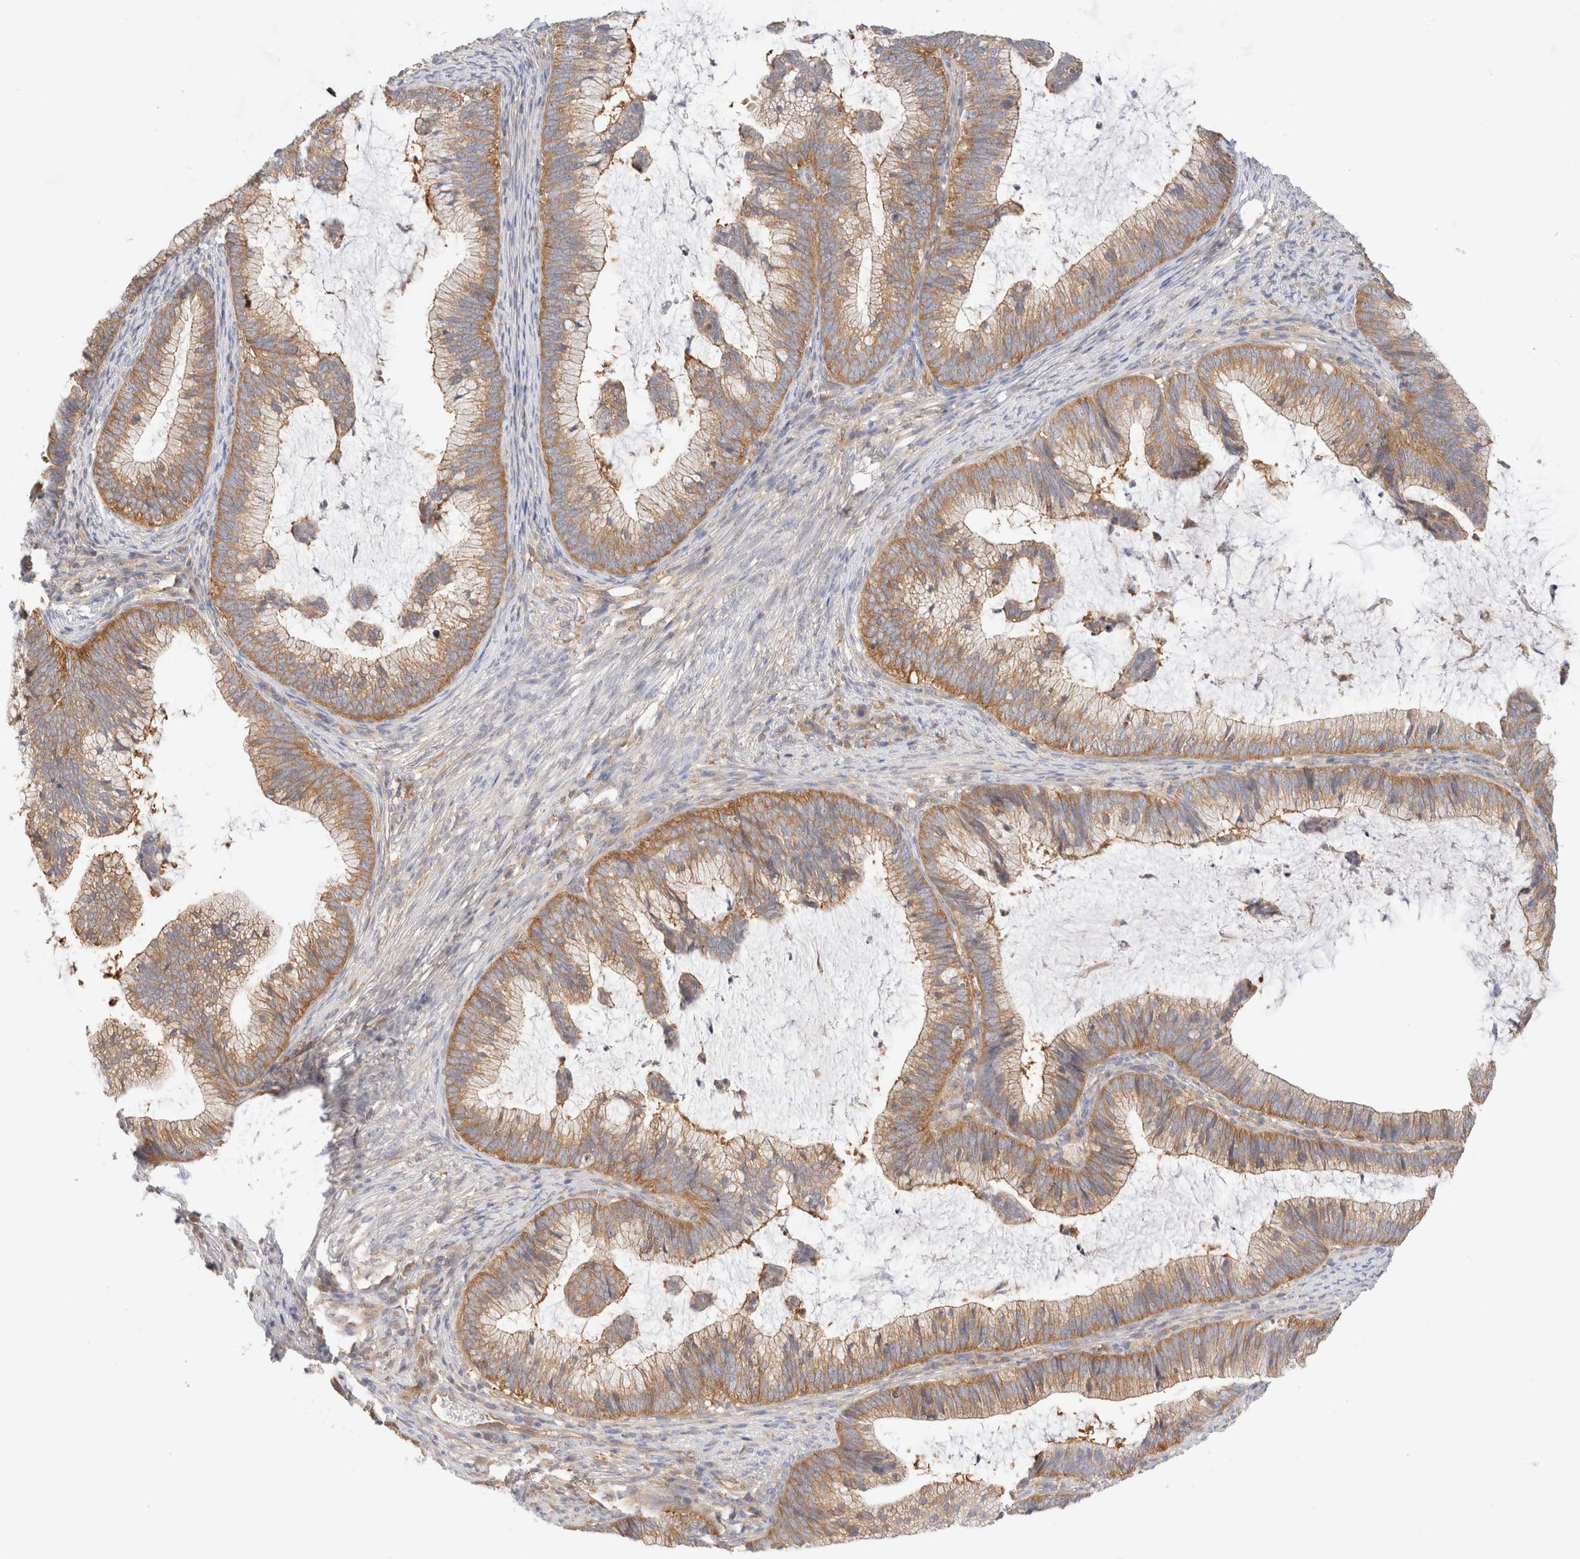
{"staining": {"intensity": "moderate", "quantity": ">75%", "location": "cytoplasmic/membranous"}, "tissue": "cervical cancer", "cell_type": "Tumor cells", "image_type": "cancer", "snomed": [{"axis": "morphology", "description": "Adenocarcinoma, NOS"}, {"axis": "topography", "description": "Cervix"}], "caption": "Immunohistochemical staining of human cervical cancer (adenocarcinoma) demonstrates medium levels of moderate cytoplasmic/membranous protein positivity in approximately >75% of tumor cells.", "gene": "RABEP1", "patient": {"sex": "female", "age": 36}}